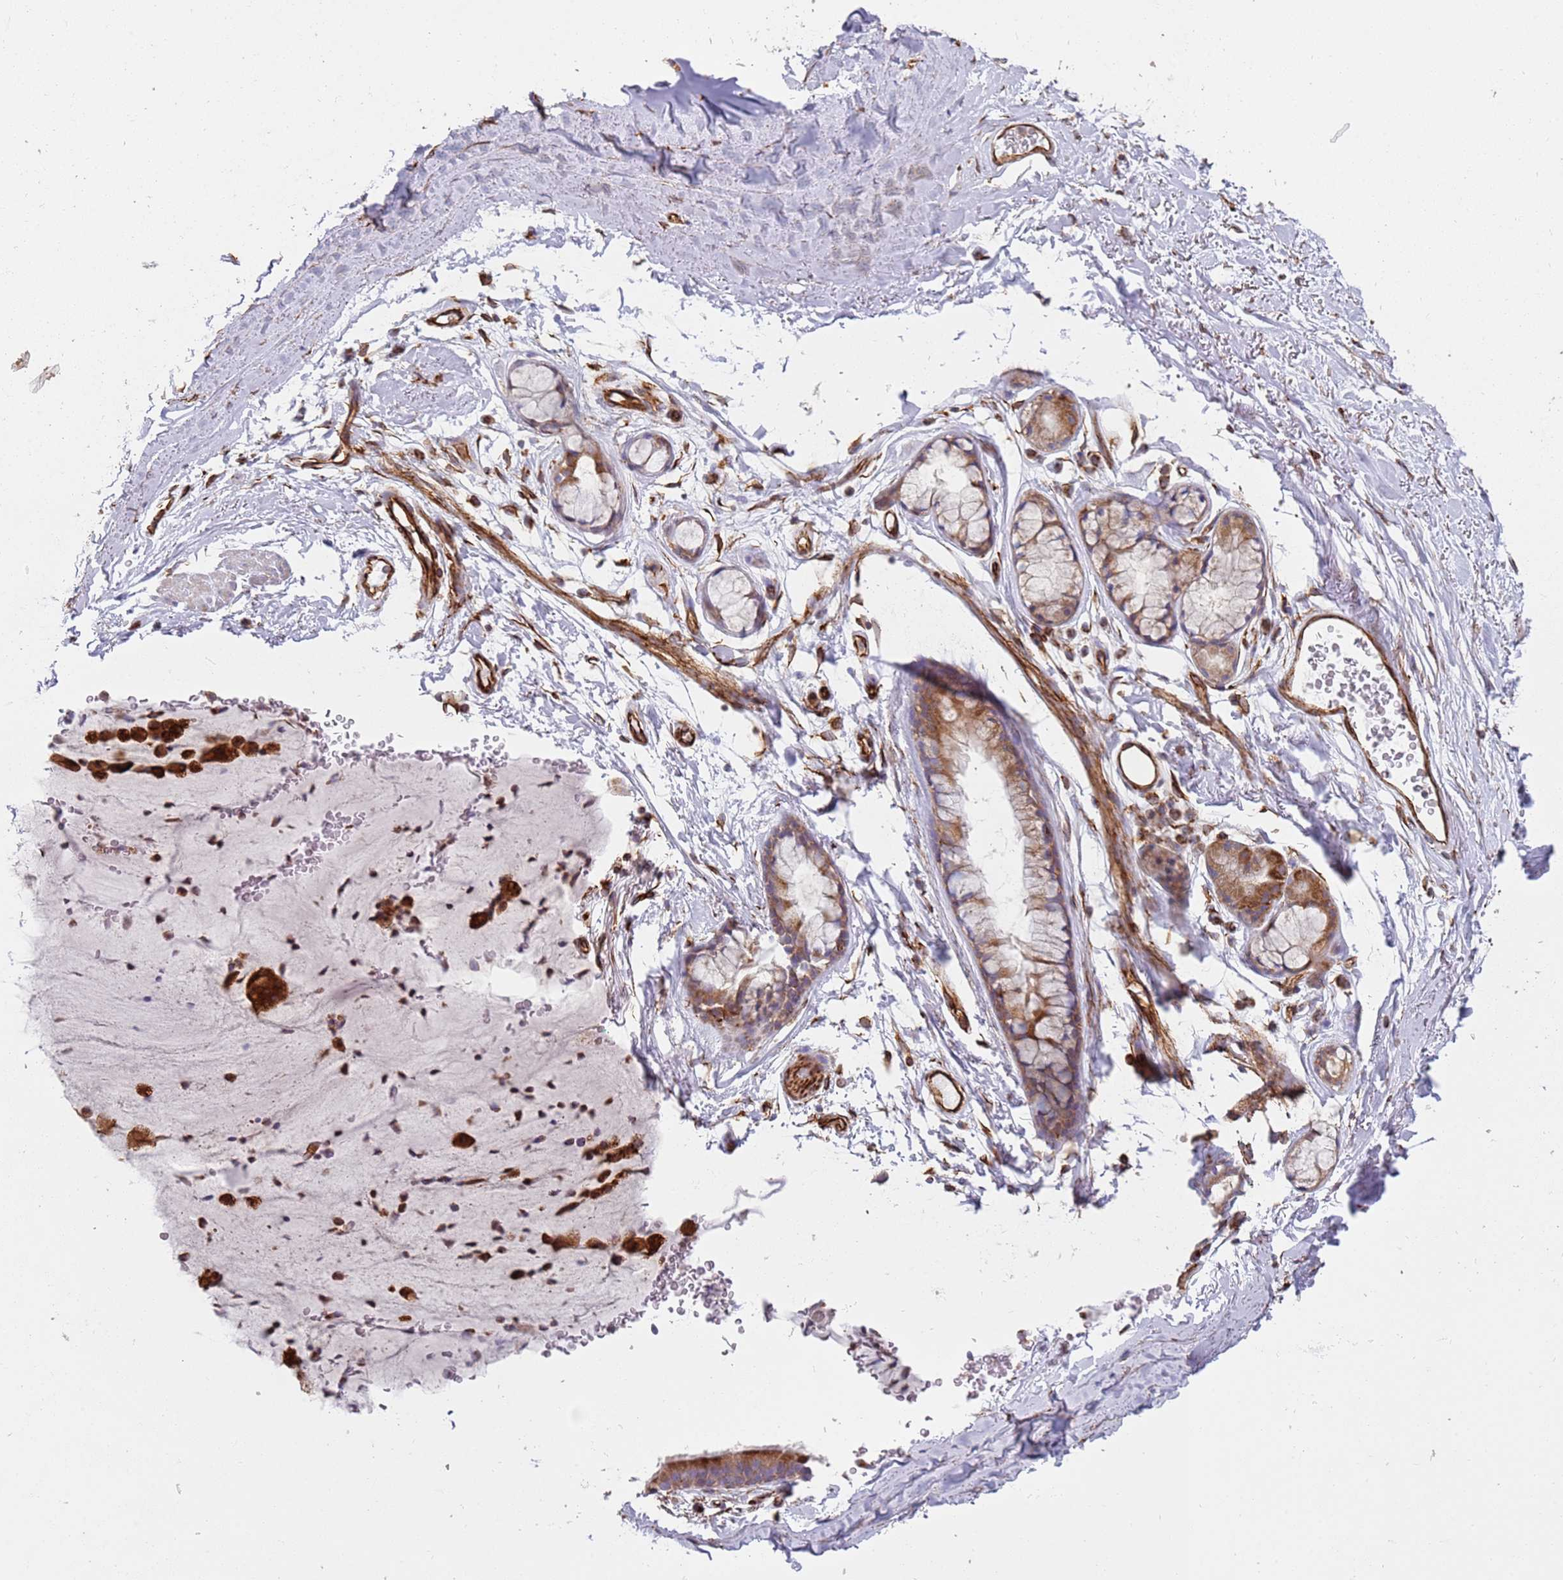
{"staining": {"intensity": "strong", "quantity": "25%-75%", "location": "cytoplasmic/membranous"}, "tissue": "adipose tissue", "cell_type": "Adipocytes", "image_type": "normal", "snomed": [{"axis": "morphology", "description": "Normal tissue, NOS"}, {"axis": "topography", "description": "Lymph node"}, {"axis": "topography", "description": "Bronchus"}], "caption": "Immunohistochemical staining of unremarkable adipose tissue exhibits strong cytoplasmic/membranous protein expression in about 25%-75% of adipocytes. (brown staining indicates protein expression, while blue staining denotes nuclei).", "gene": "SNAPIN", "patient": {"sex": "male", "age": 63}}